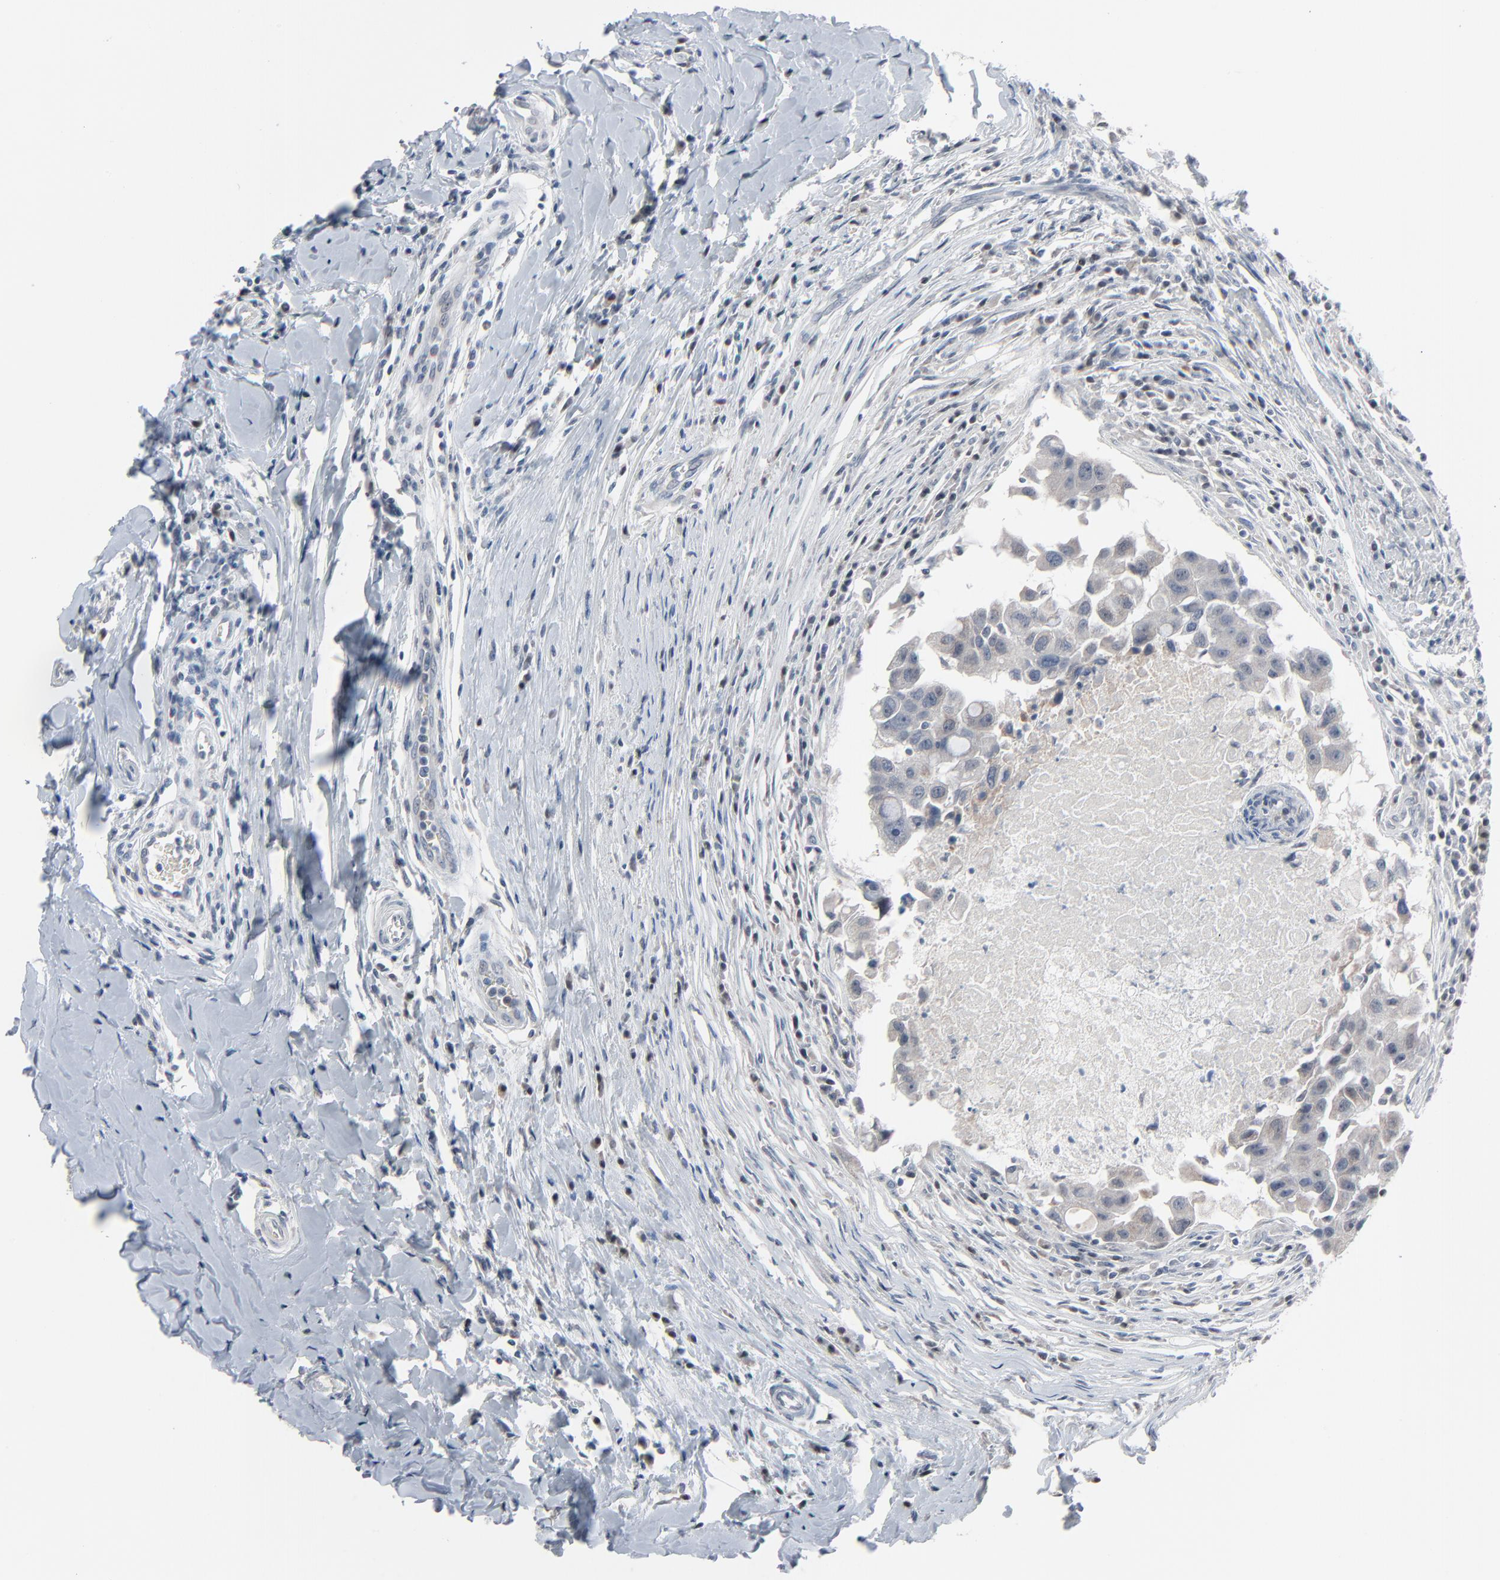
{"staining": {"intensity": "weak", "quantity": "<25%", "location": "cytoplasmic/membranous"}, "tissue": "breast cancer", "cell_type": "Tumor cells", "image_type": "cancer", "snomed": [{"axis": "morphology", "description": "Duct carcinoma"}, {"axis": "topography", "description": "Breast"}], "caption": "The image reveals no significant positivity in tumor cells of breast cancer.", "gene": "SAGE1", "patient": {"sex": "female", "age": 27}}